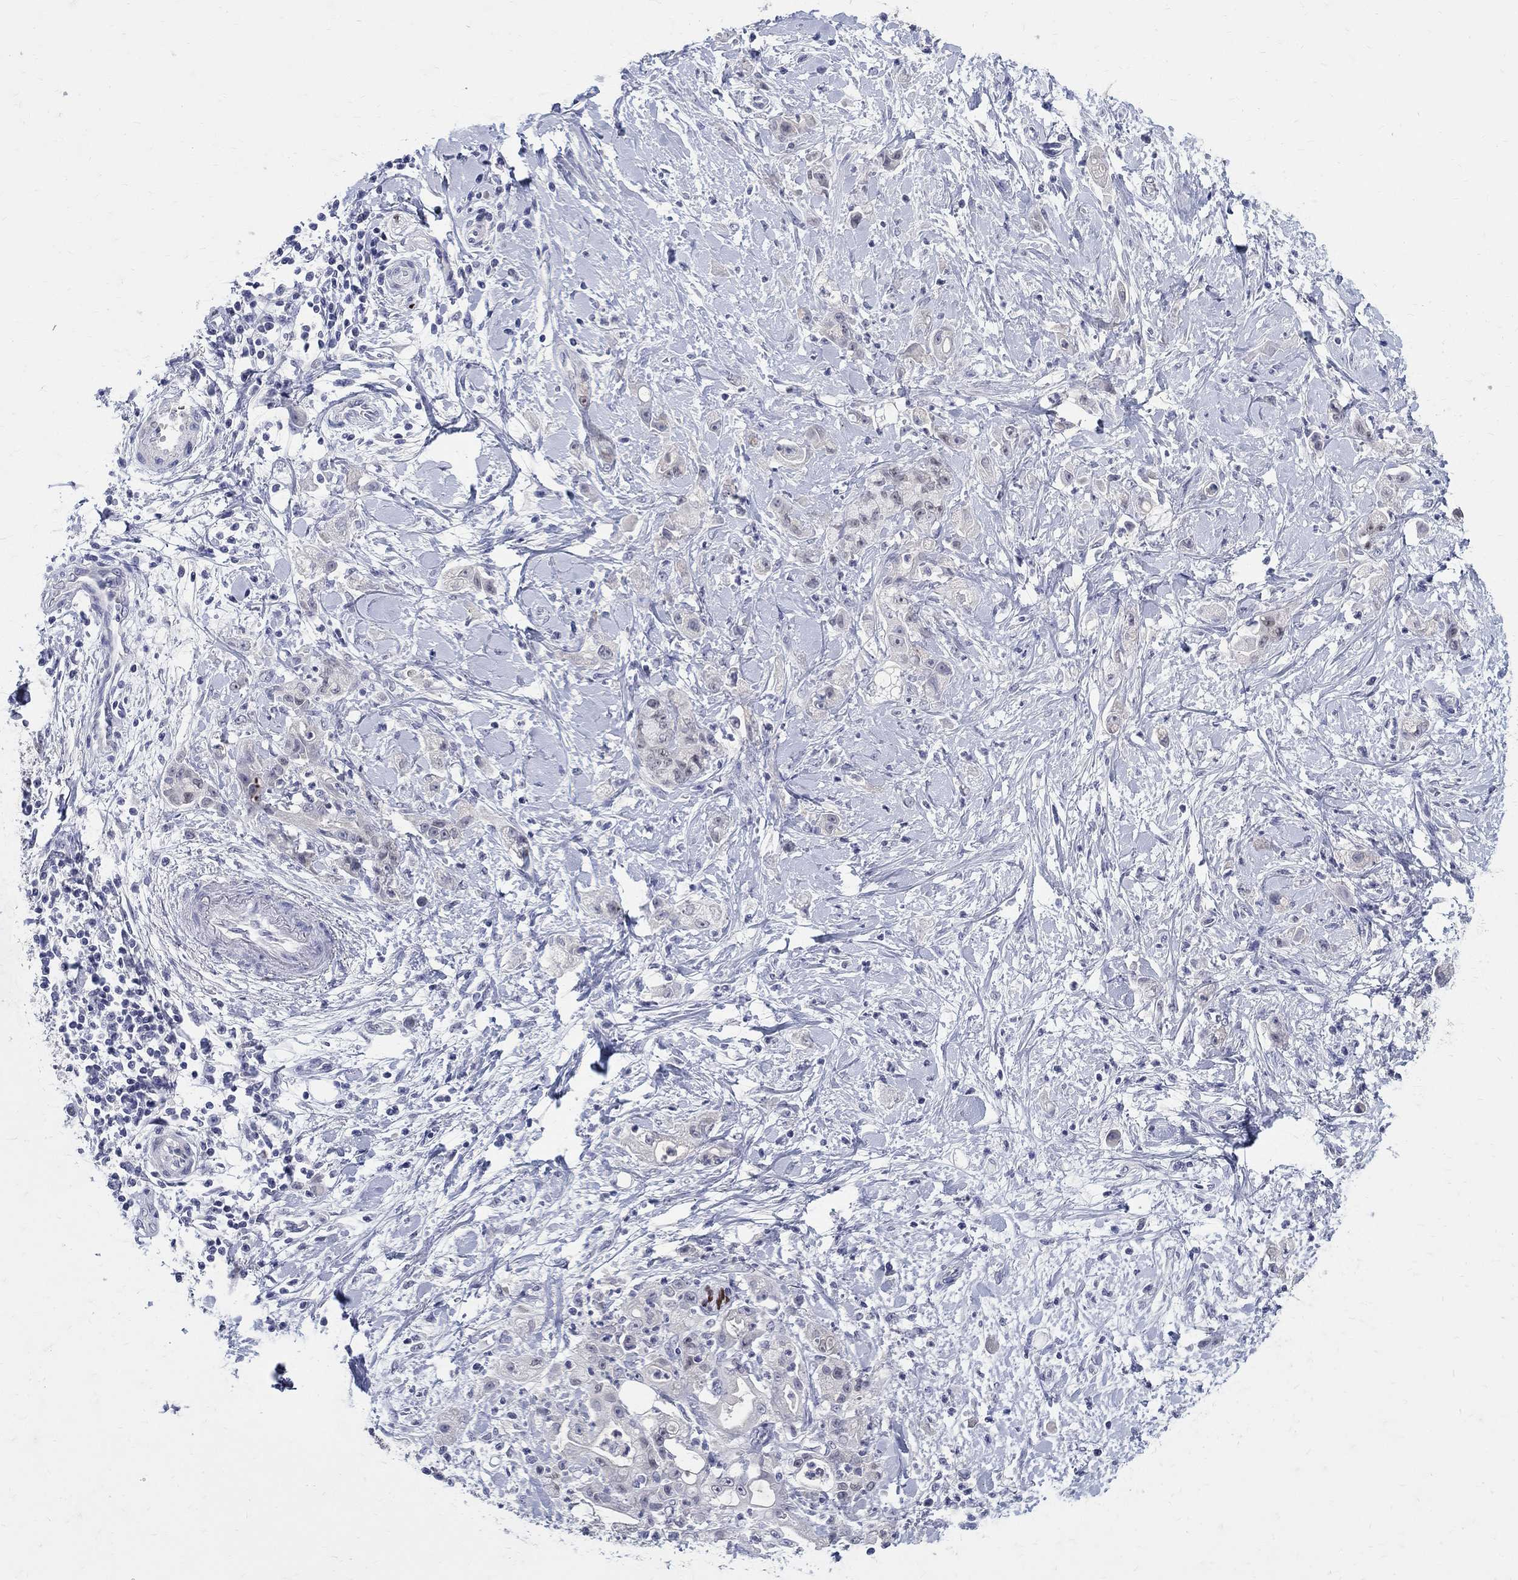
{"staining": {"intensity": "moderate", "quantity": "<25%", "location": "nuclear"}, "tissue": "stomach cancer", "cell_type": "Tumor cells", "image_type": "cancer", "snomed": [{"axis": "morphology", "description": "Adenocarcinoma, NOS"}, {"axis": "topography", "description": "Stomach"}], "caption": "Human stomach cancer stained for a protein (brown) exhibits moderate nuclear positive staining in about <25% of tumor cells.", "gene": "SOX2", "patient": {"sex": "male", "age": 58}}